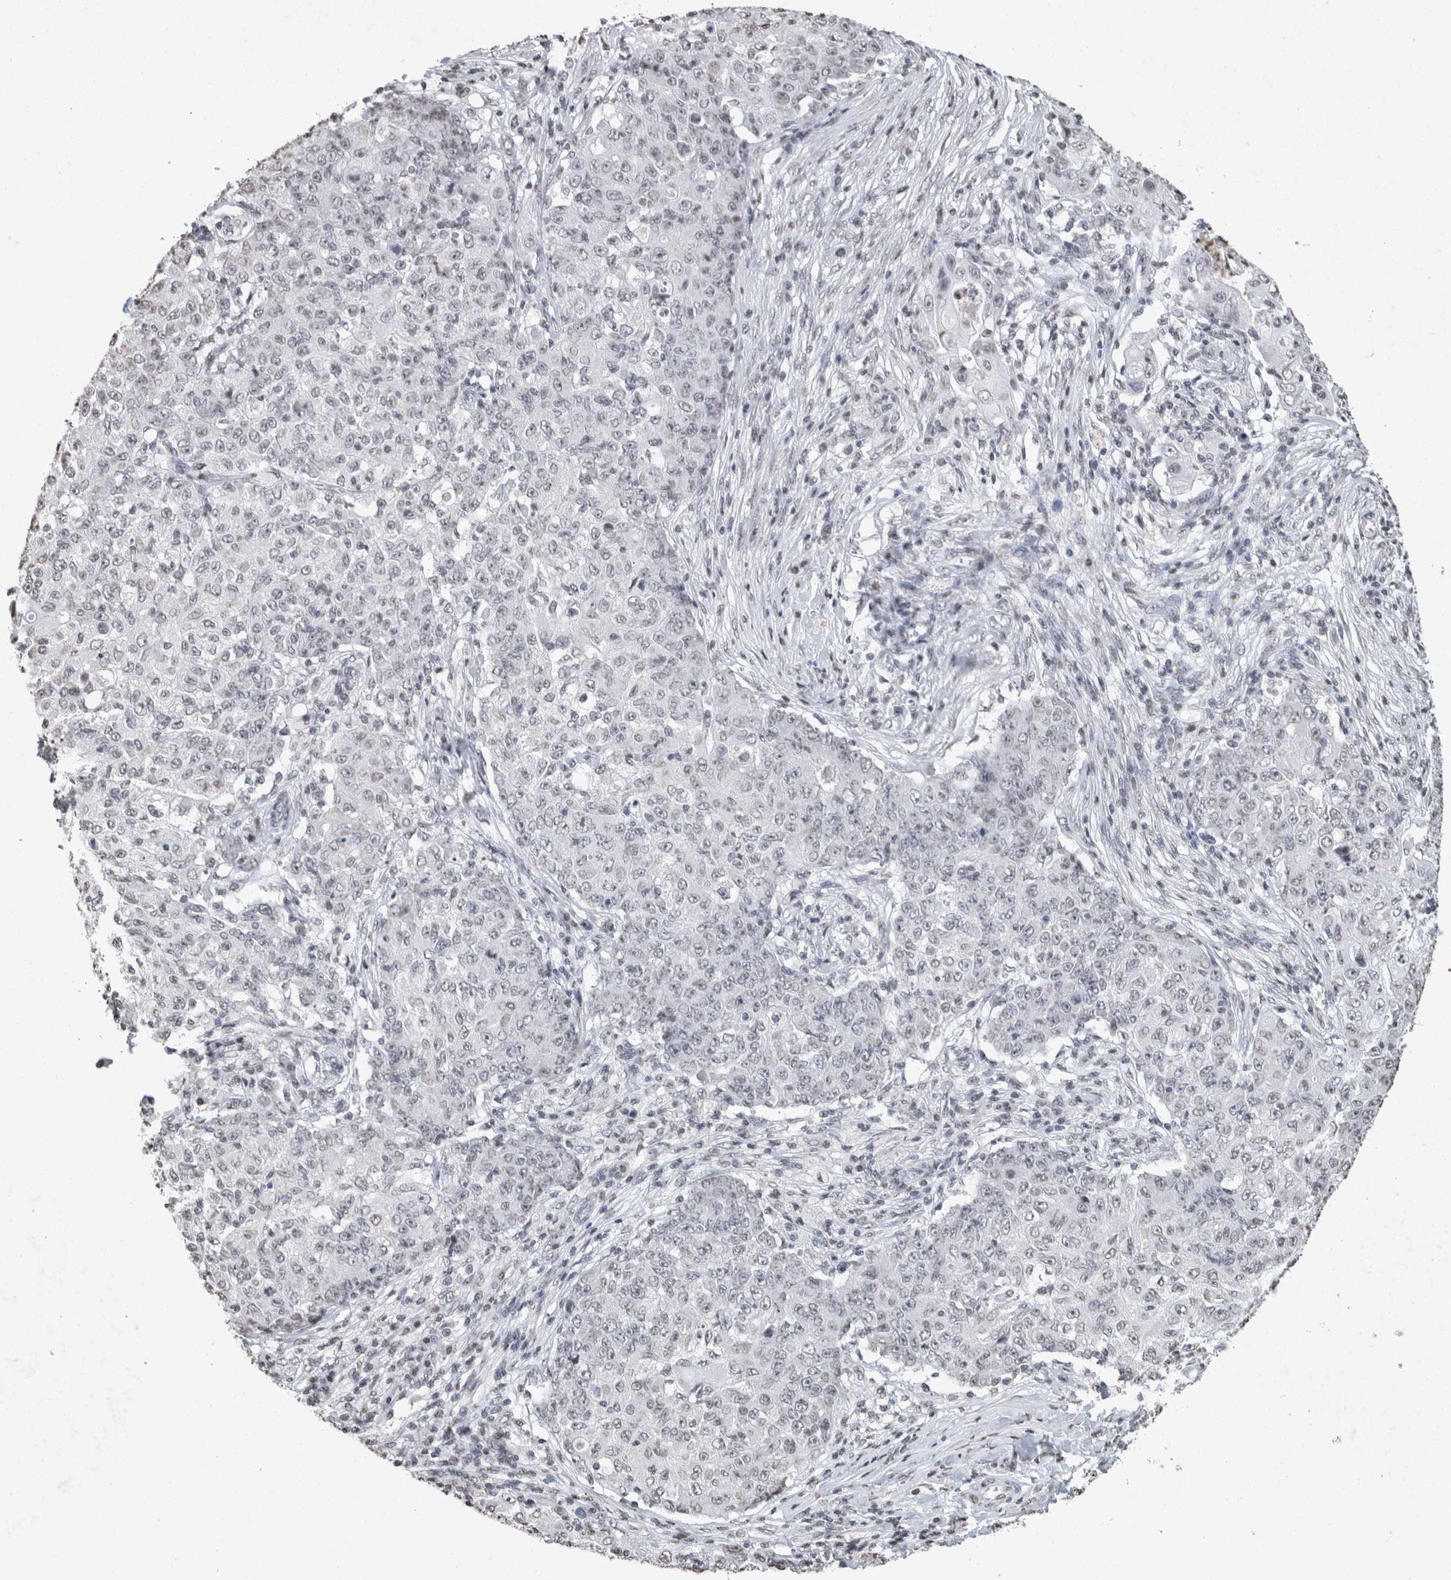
{"staining": {"intensity": "negative", "quantity": "none", "location": "none"}, "tissue": "ovarian cancer", "cell_type": "Tumor cells", "image_type": "cancer", "snomed": [{"axis": "morphology", "description": "Carcinoma, endometroid"}, {"axis": "topography", "description": "Ovary"}], "caption": "Immunohistochemistry (IHC) histopathology image of human ovarian endometroid carcinoma stained for a protein (brown), which reveals no positivity in tumor cells.", "gene": "CNTN1", "patient": {"sex": "female", "age": 42}}